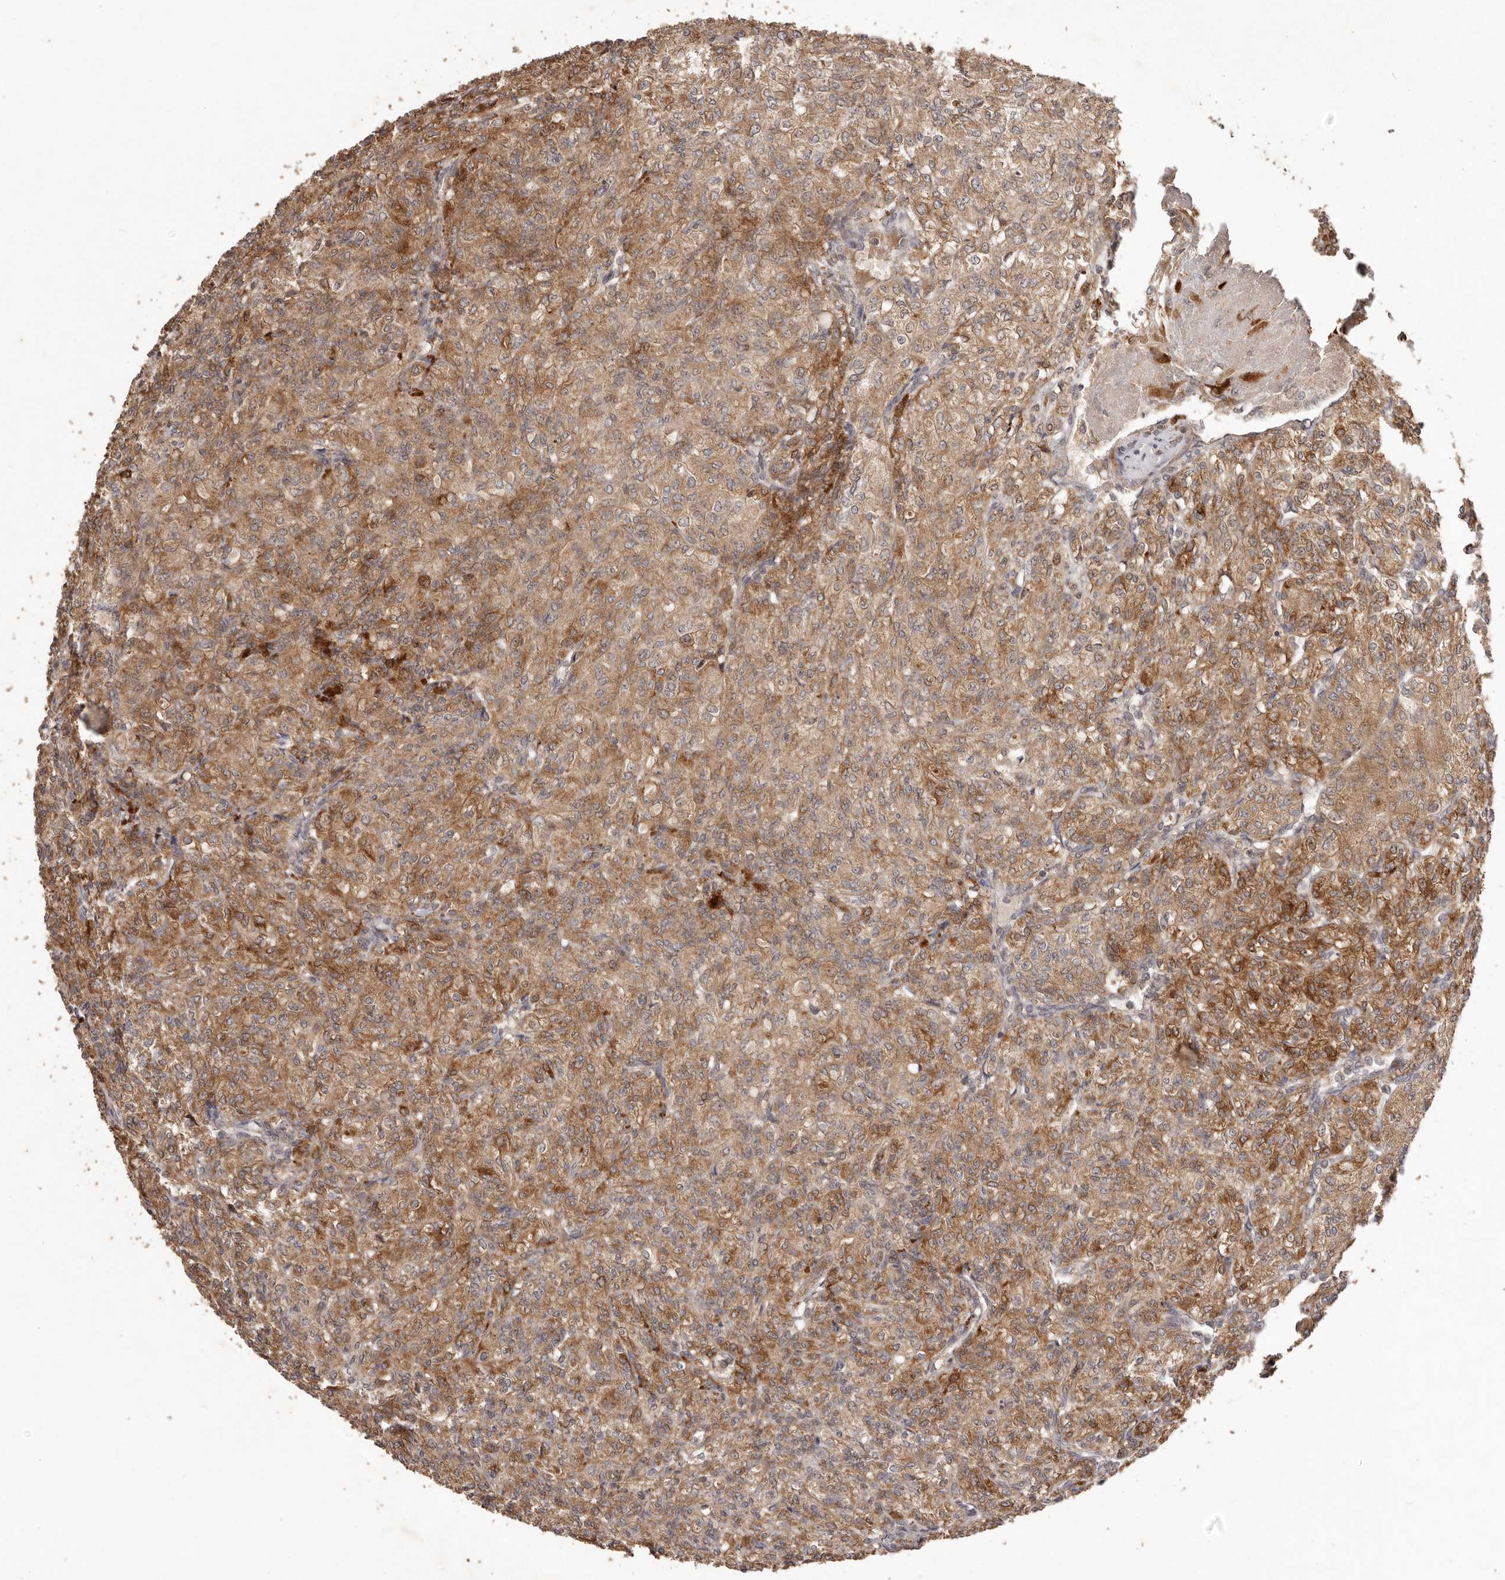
{"staining": {"intensity": "moderate", "quantity": ">75%", "location": "cytoplasmic/membranous"}, "tissue": "renal cancer", "cell_type": "Tumor cells", "image_type": "cancer", "snomed": [{"axis": "morphology", "description": "Adenocarcinoma, NOS"}, {"axis": "topography", "description": "Kidney"}], "caption": "Human renal cancer stained with a protein marker displays moderate staining in tumor cells.", "gene": "PLOD2", "patient": {"sex": "male", "age": 77}}